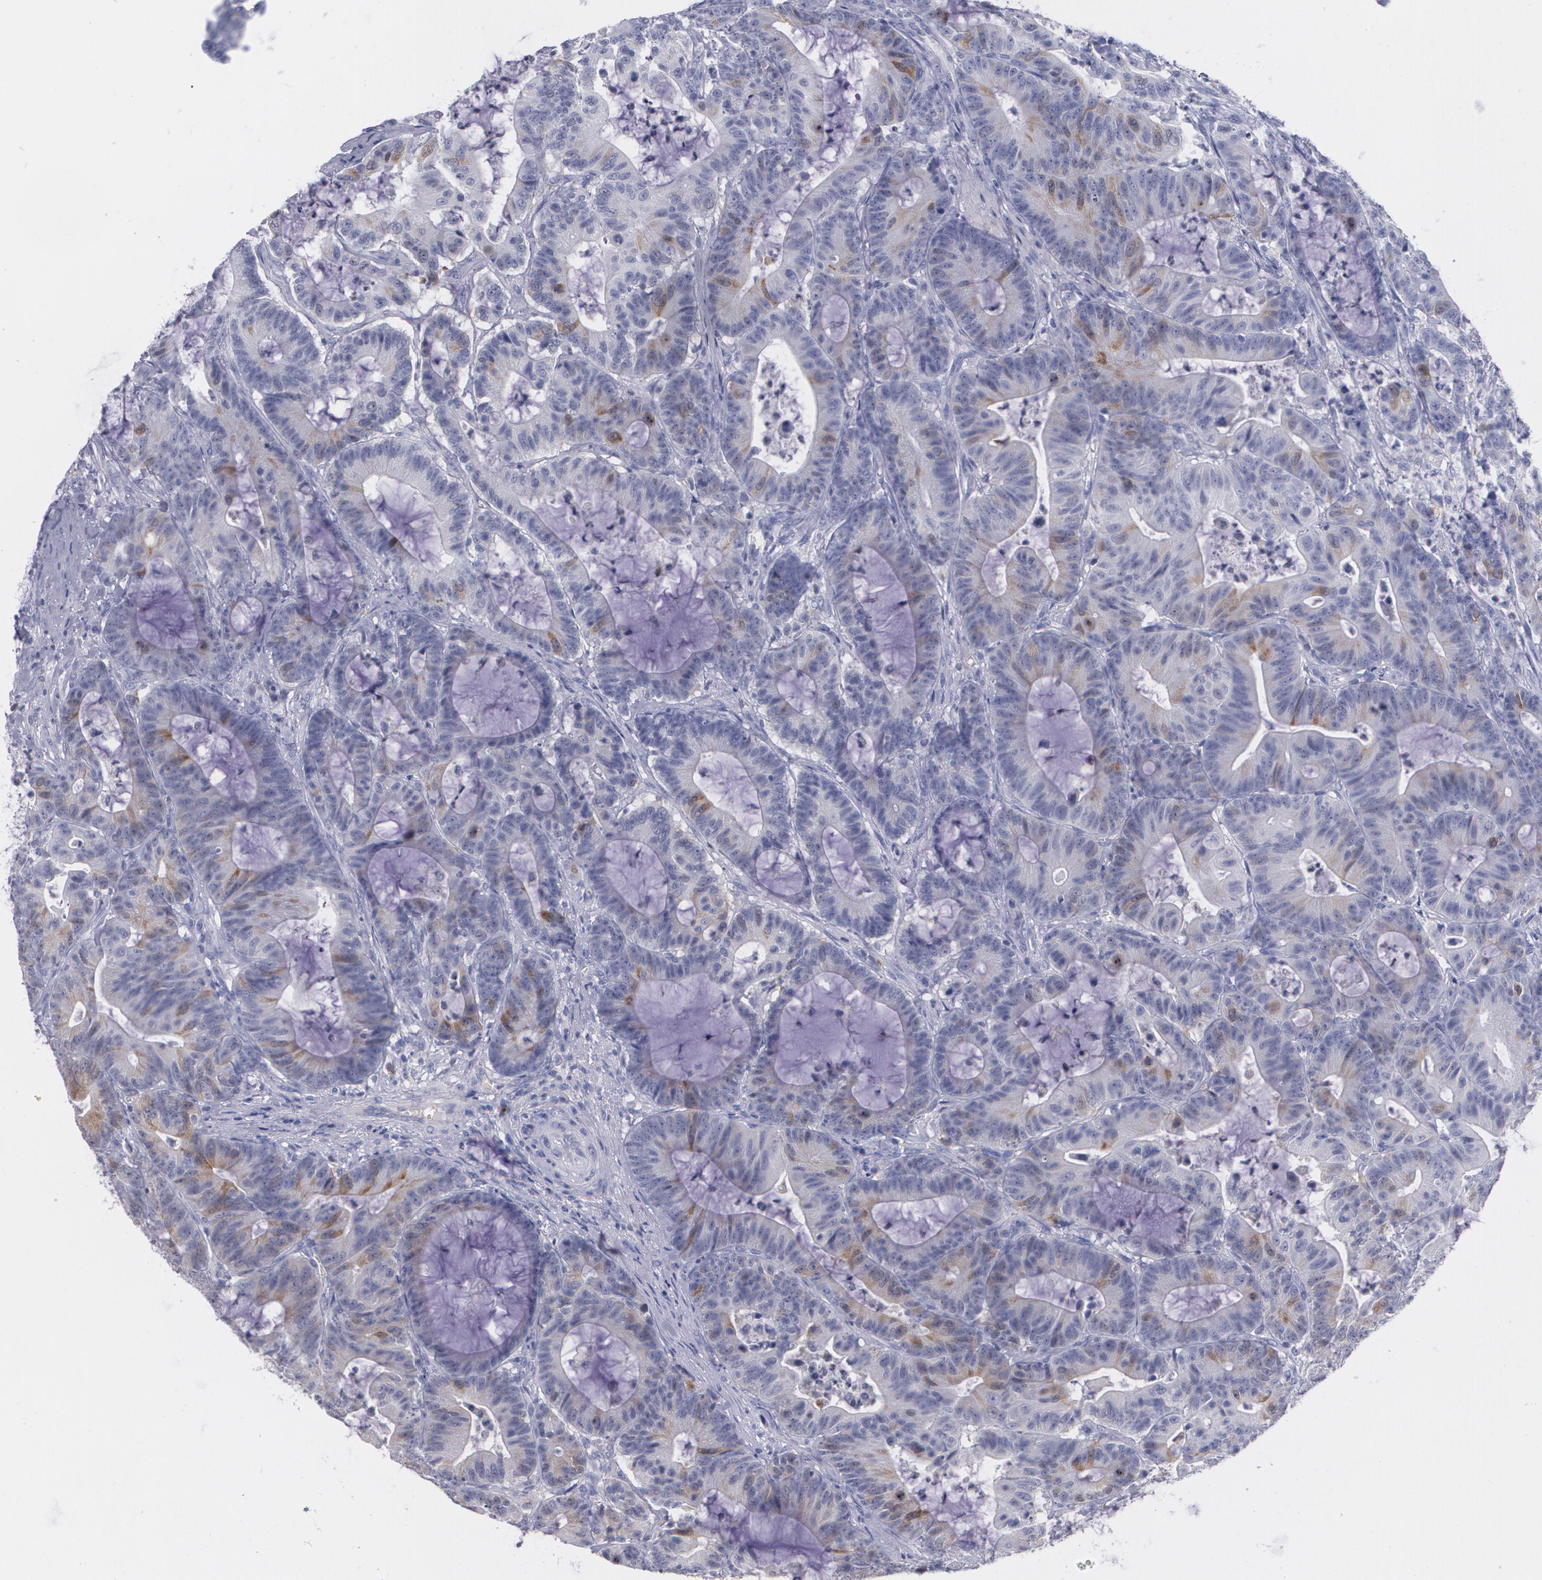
{"staining": {"intensity": "moderate", "quantity": "<25%", "location": "cytoplasmic/membranous"}, "tissue": "colorectal cancer", "cell_type": "Tumor cells", "image_type": "cancer", "snomed": [{"axis": "morphology", "description": "Adenocarcinoma, NOS"}, {"axis": "topography", "description": "Colon"}], "caption": "Adenocarcinoma (colorectal) stained with a brown dye reveals moderate cytoplasmic/membranous positive expression in about <25% of tumor cells.", "gene": "HMMR", "patient": {"sex": "female", "age": 84}}